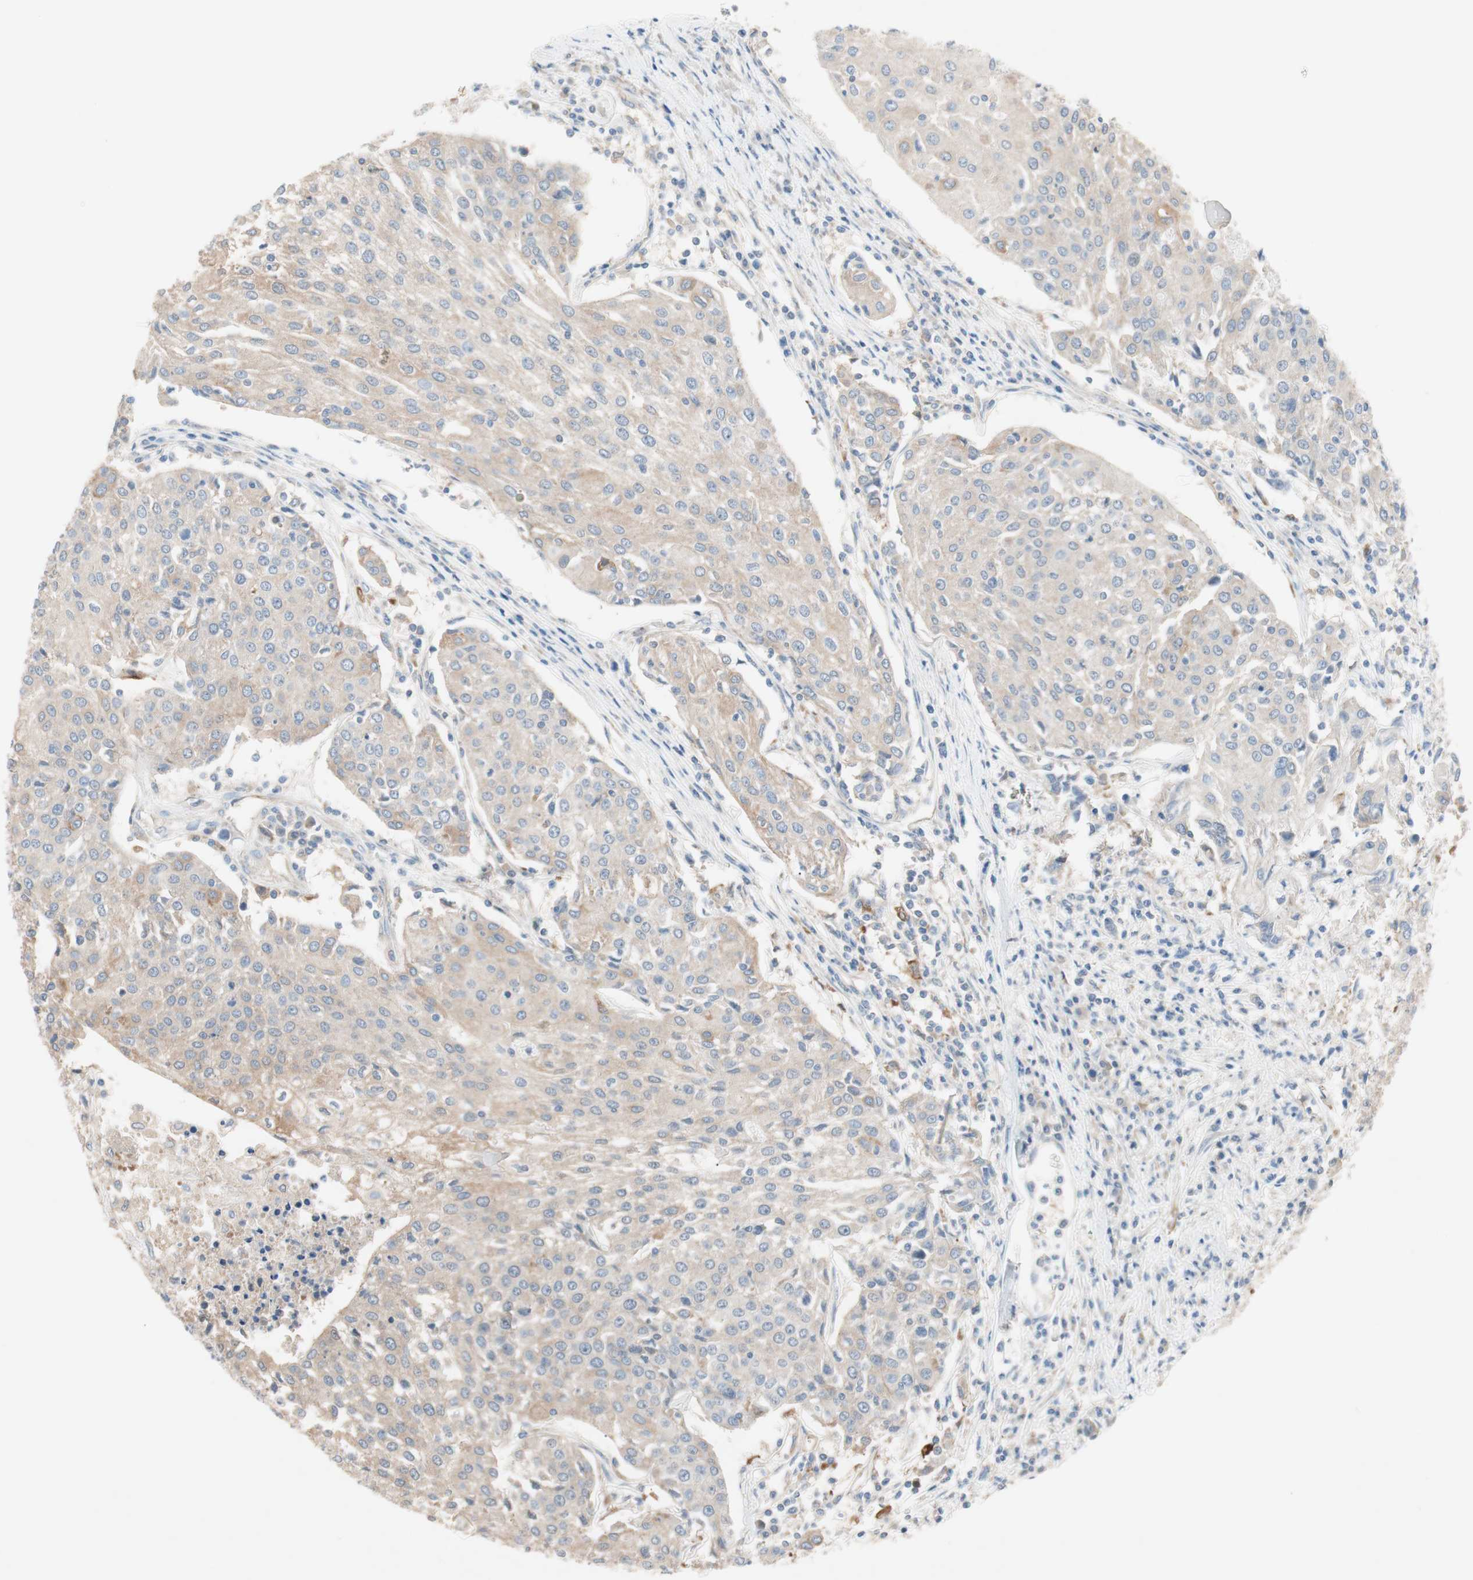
{"staining": {"intensity": "weak", "quantity": "25%-75%", "location": "cytoplasmic/membranous"}, "tissue": "urothelial cancer", "cell_type": "Tumor cells", "image_type": "cancer", "snomed": [{"axis": "morphology", "description": "Urothelial carcinoma, High grade"}, {"axis": "topography", "description": "Urinary bladder"}], "caption": "Urothelial cancer stained for a protein (brown) reveals weak cytoplasmic/membranous positive expression in approximately 25%-75% of tumor cells.", "gene": "GLUL", "patient": {"sex": "female", "age": 85}}